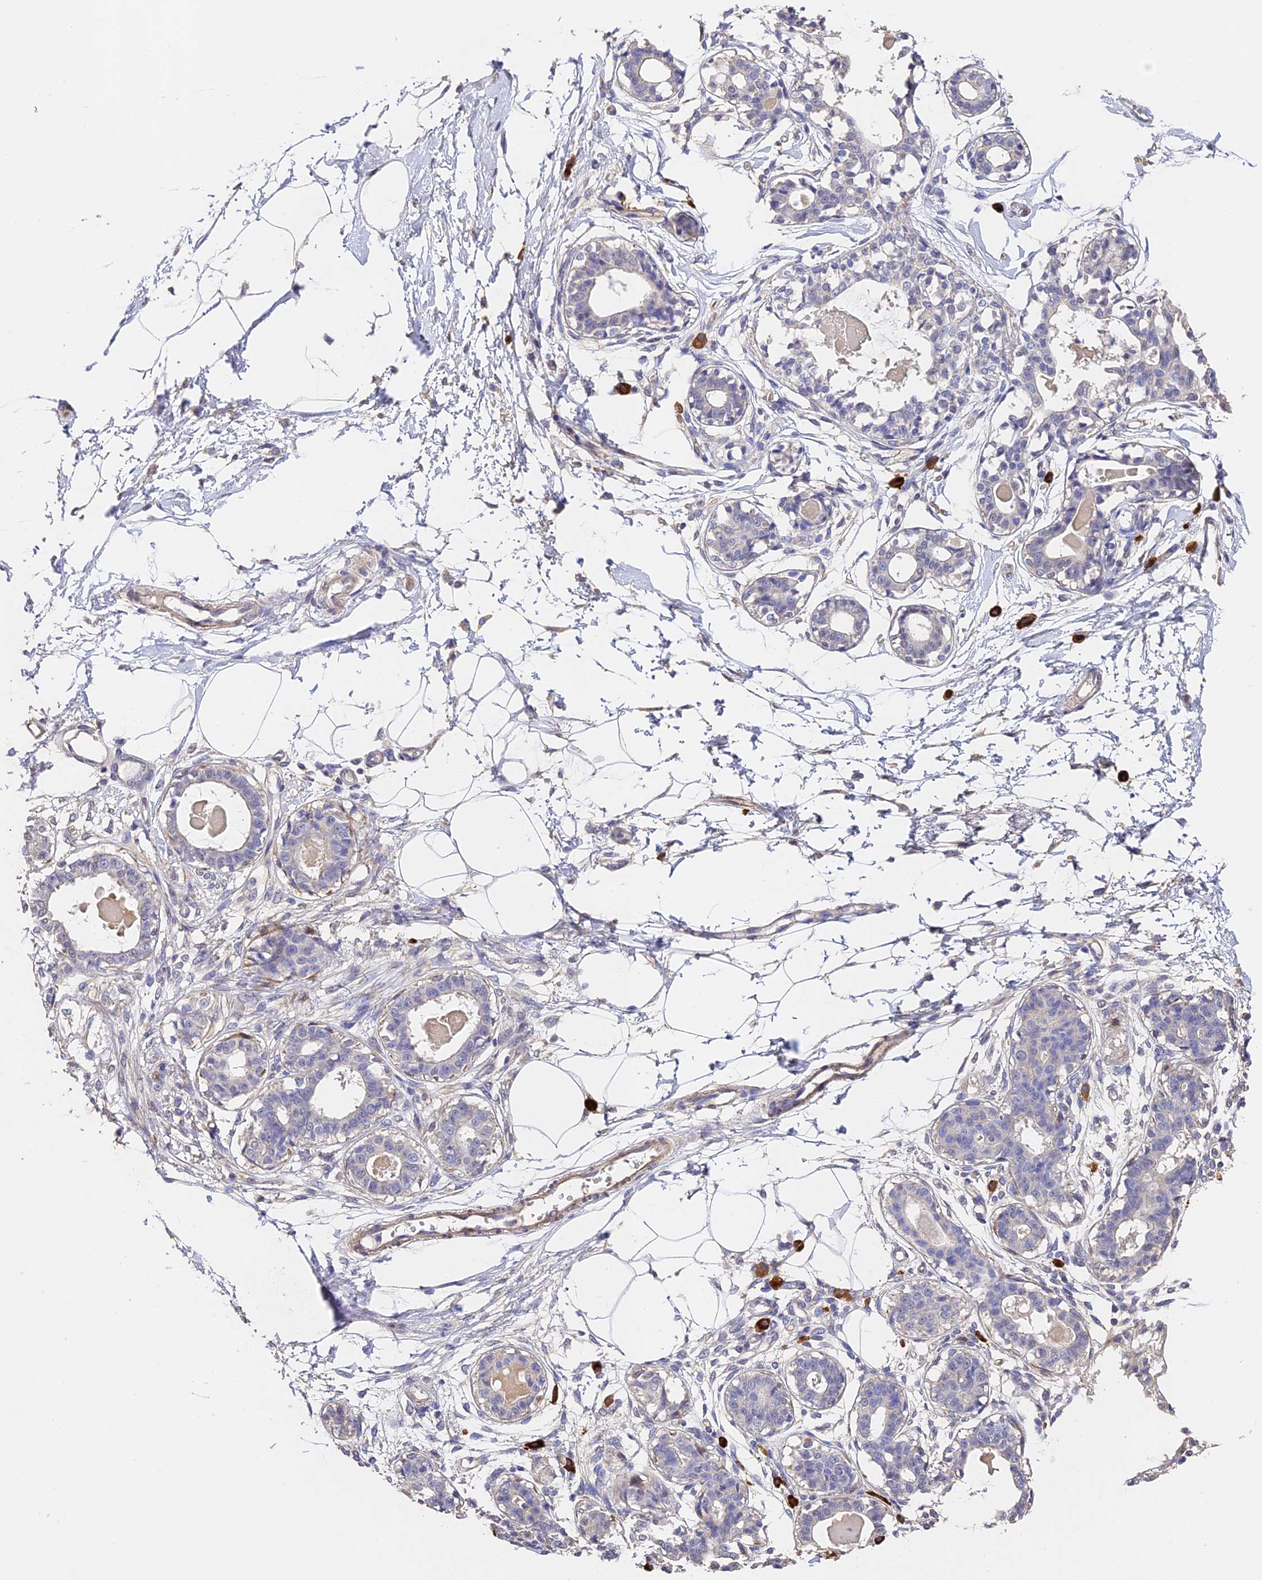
{"staining": {"intensity": "negative", "quantity": "none", "location": "none"}, "tissue": "breast", "cell_type": "Adipocytes", "image_type": "normal", "snomed": [{"axis": "morphology", "description": "Normal tissue, NOS"}, {"axis": "topography", "description": "Breast"}], "caption": "Immunohistochemistry (IHC) image of benign breast: breast stained with DAB reveals no significant protein staining in adipocytes.", "gene": "SLC11A1", "patient": {"sex": "female", "age": 45}}